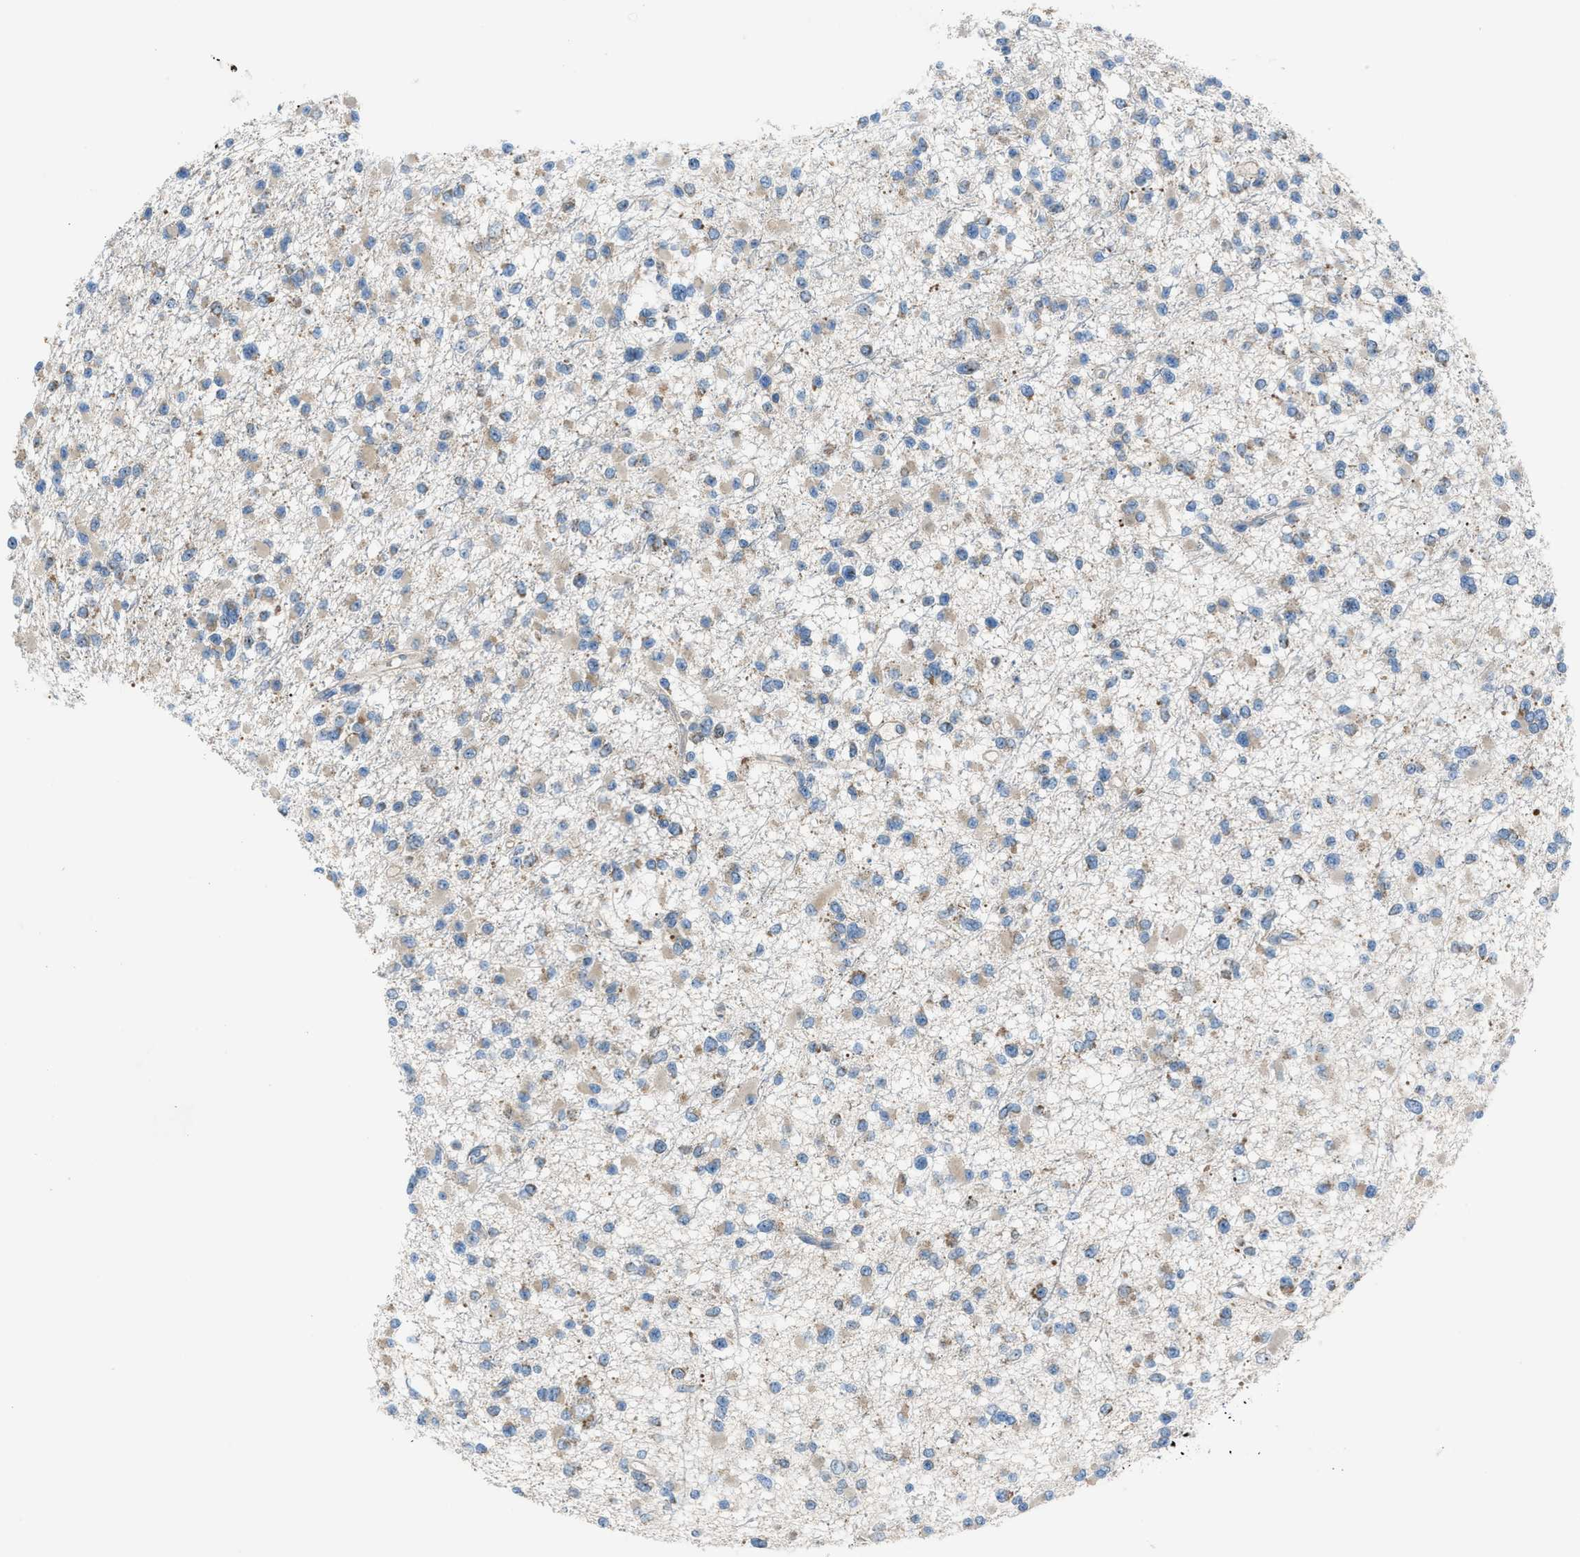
{"staining": {"intensity": "weak", "quantity": ">75%", "location": "cytoplasmic/membranous"}, "tissue": "glioma", "cell_type": "Tumor cells", "image_type": "cancer", "snomed": [{"axis": "morphology", "description": "Glioma, malignant, Low grade"}, {"axis": "topography", "description": "Brain"}], "caption": "Glioma stained with immunohistochemistry displays weak cytoplasmic/membranous positivity in approximately >75% of tumor cells.", "gene": "TPH1", "patient": {"sex": "female", "age": 22}}